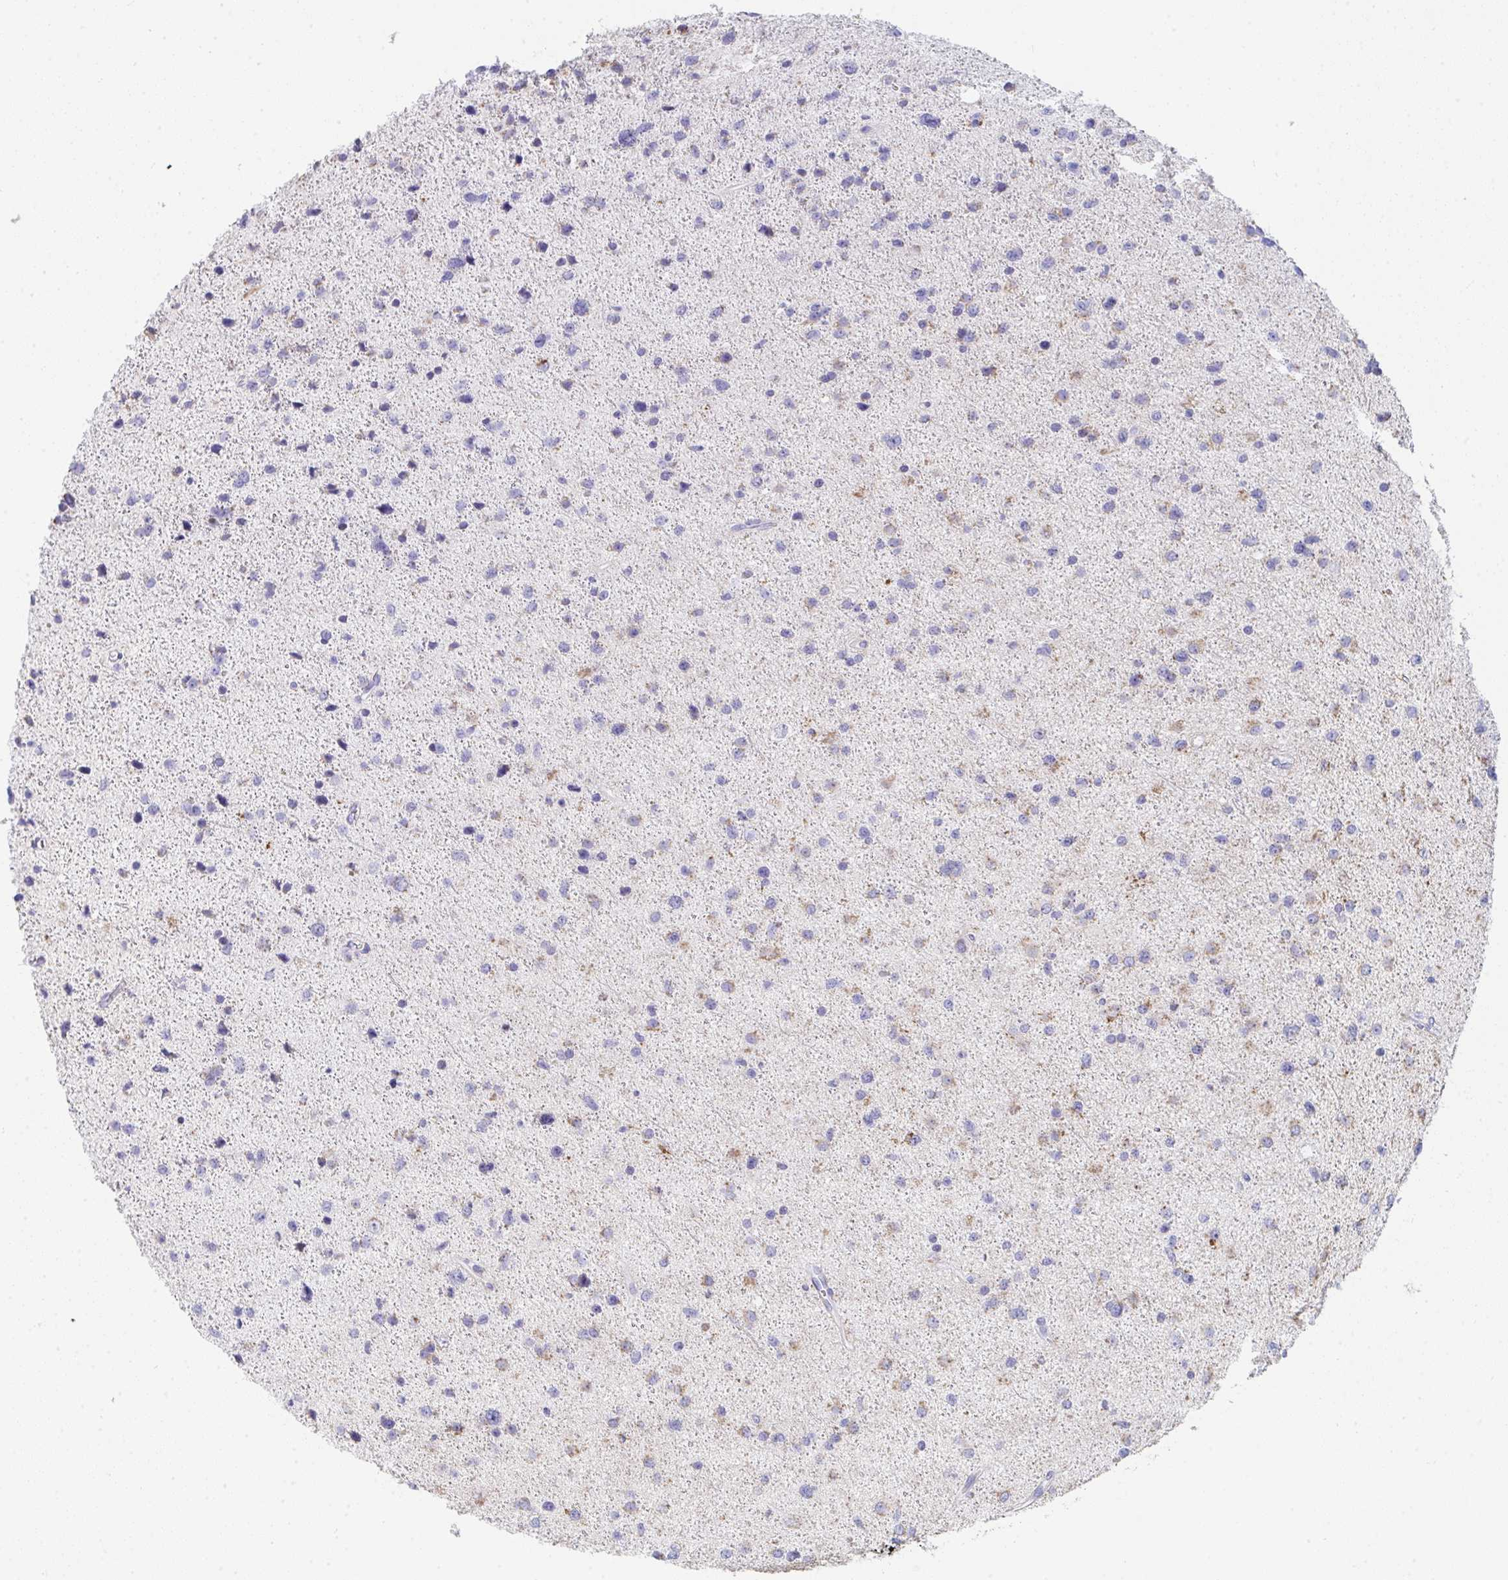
{"staining": {"intensity": "weak", "quantity": "<25%", "location": "cytoplasmic/membranous"}, "tissue": "glioma", "cell_type": "Tumor cells", "image_type": "cancer", "snomed": [{"axis": "morphology", "description": "Glioma, malignant, Low grade"}, {"axis": "topography", "description": "Brain"}], "caption": "There is no significant expression in tumor cells of malignant glioma (low-grade).", "gene": "AIFM1", "patient": {"sex": "female", "age": 55}}